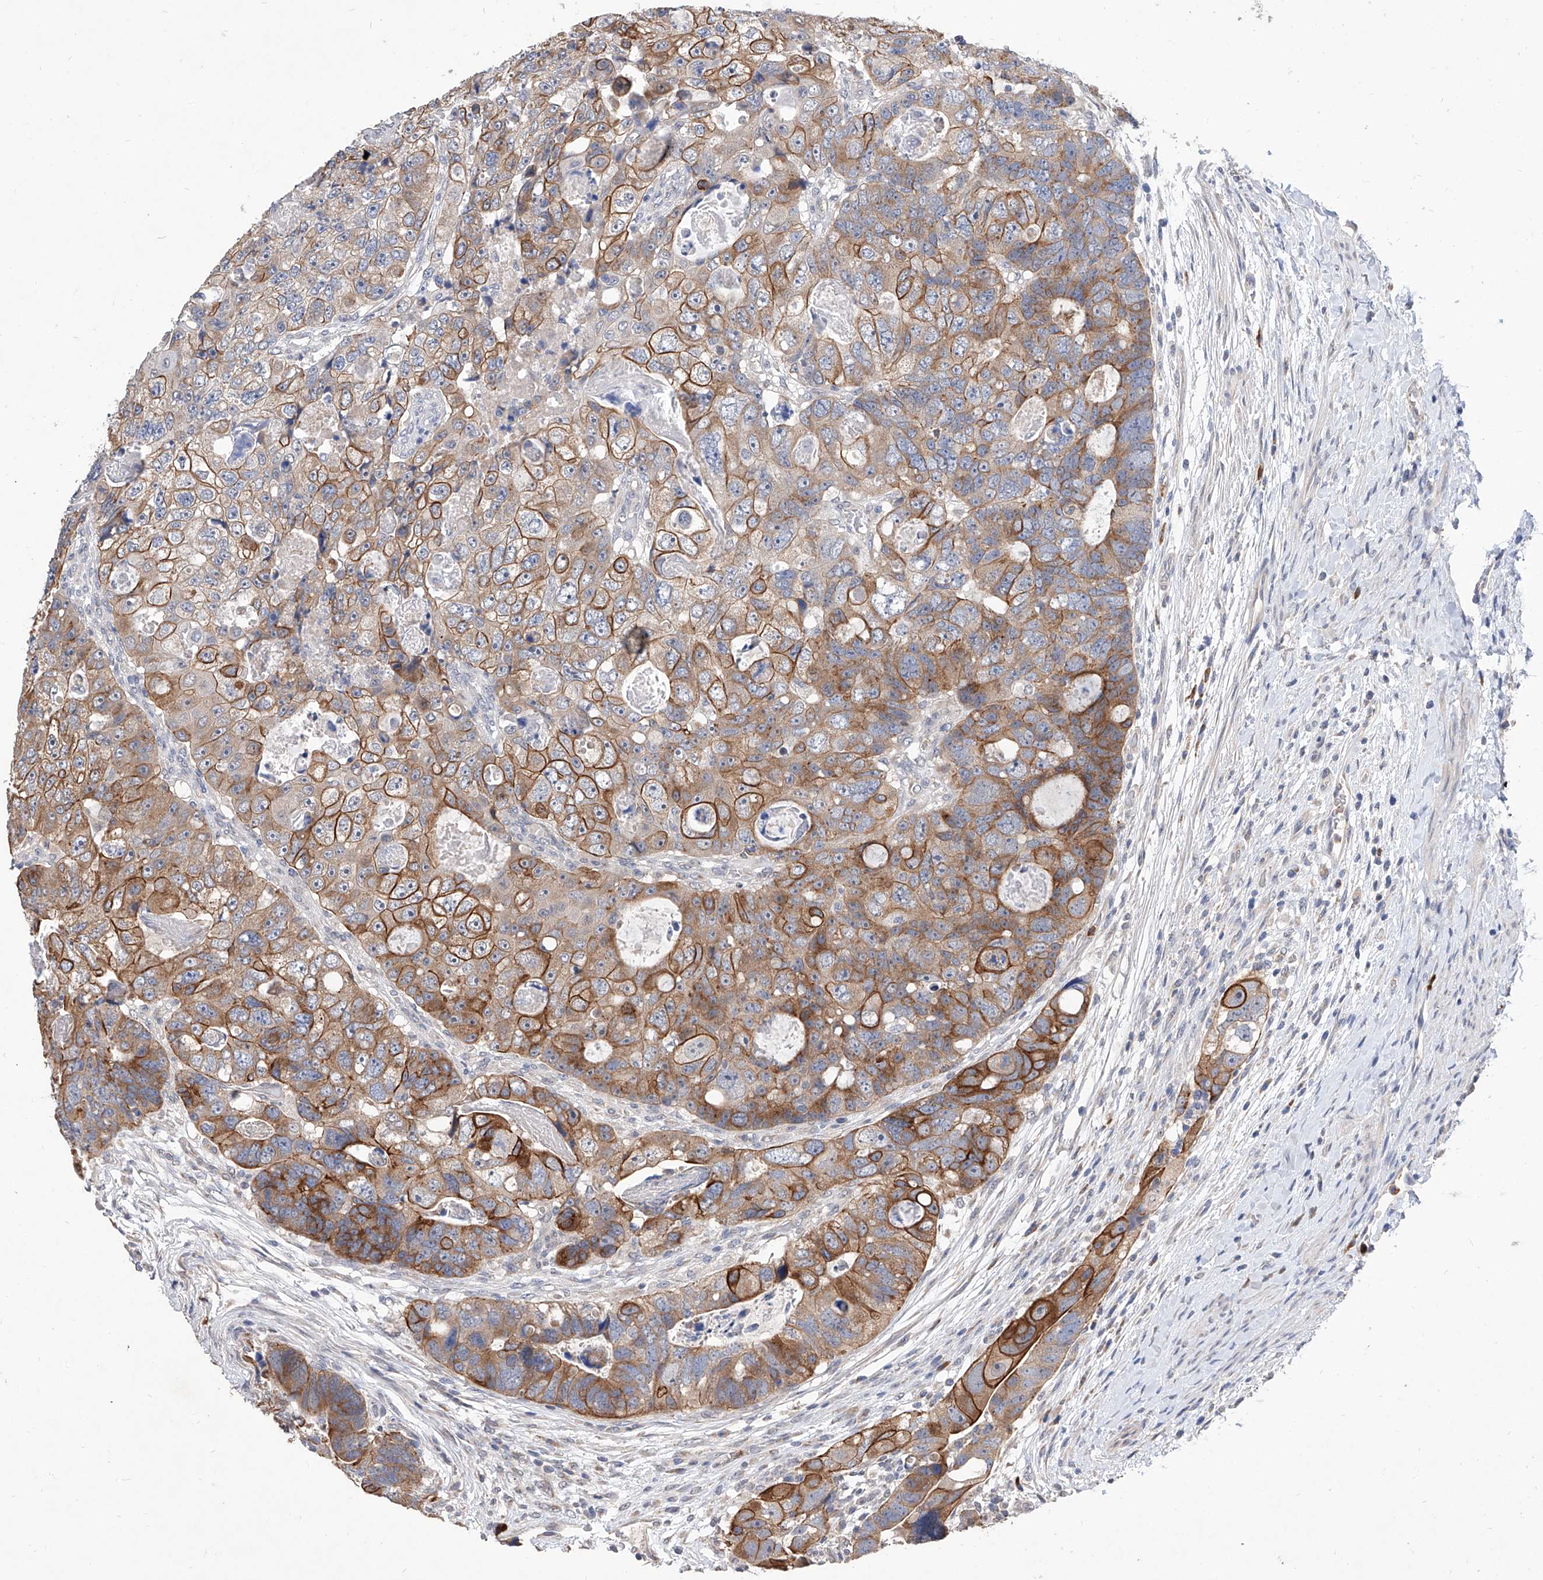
{"staining": {"intensity": "moderate", "quantity": ">75%", "location": "cytoplasmic/membranous"}, "tissue": "colorectal cancer", "cell_type": "Tumor cells", "image_type": "cancer", "snomed": [{"axis": "morphology", "description": "Adenocarcinoma, NOS"}, {"axis": "topography", "description": "Rectum"}], "caption": "Moderate cytoplasmic/membranous protein staining is appreciated in about >75% of tumor cells in colorectal cancer (adenocarcinoma).", "gene": "MFSD4B", "patient": {"sex": "male", "age": 59}}